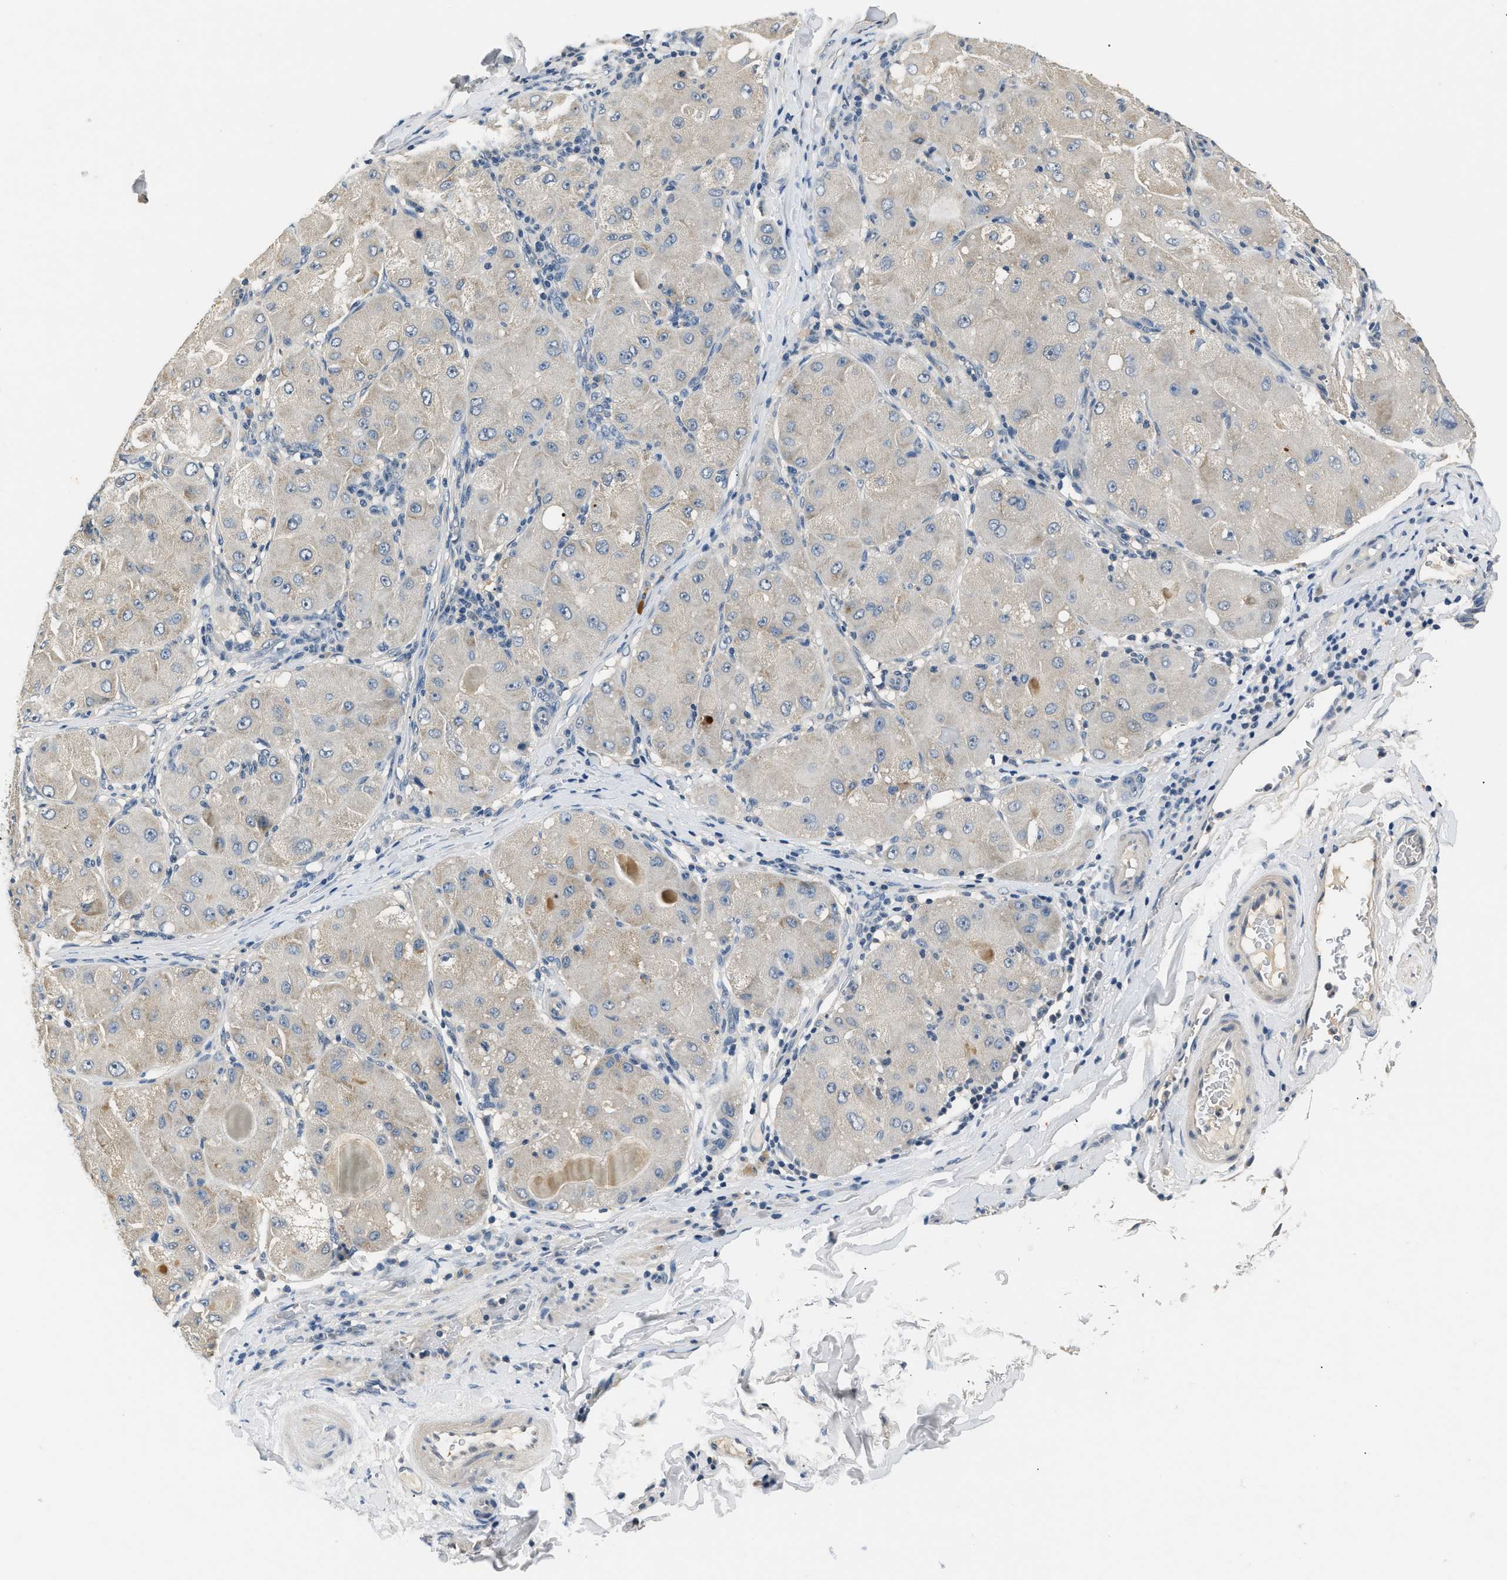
{"staining": {"intensity": "negative", "quantity": "none", "location": "none"}, "tissue": "liver cancer", "cell_type": "Tumor cells", "image_type": "cancer", "snomed": [{"axis": "morphology", "description": "Carcinoma, Hepatocellular, NOS"}, {"axis": "topography", "description": "Liver"}], "caption": "Human hepatocellular carcinoma (liver) stained for a protein using immunohistochemistry (IHC) exhibits no positivity in tumor cells.", "gene": "INHA", "patient": {"sex": "male", "age": 80}}